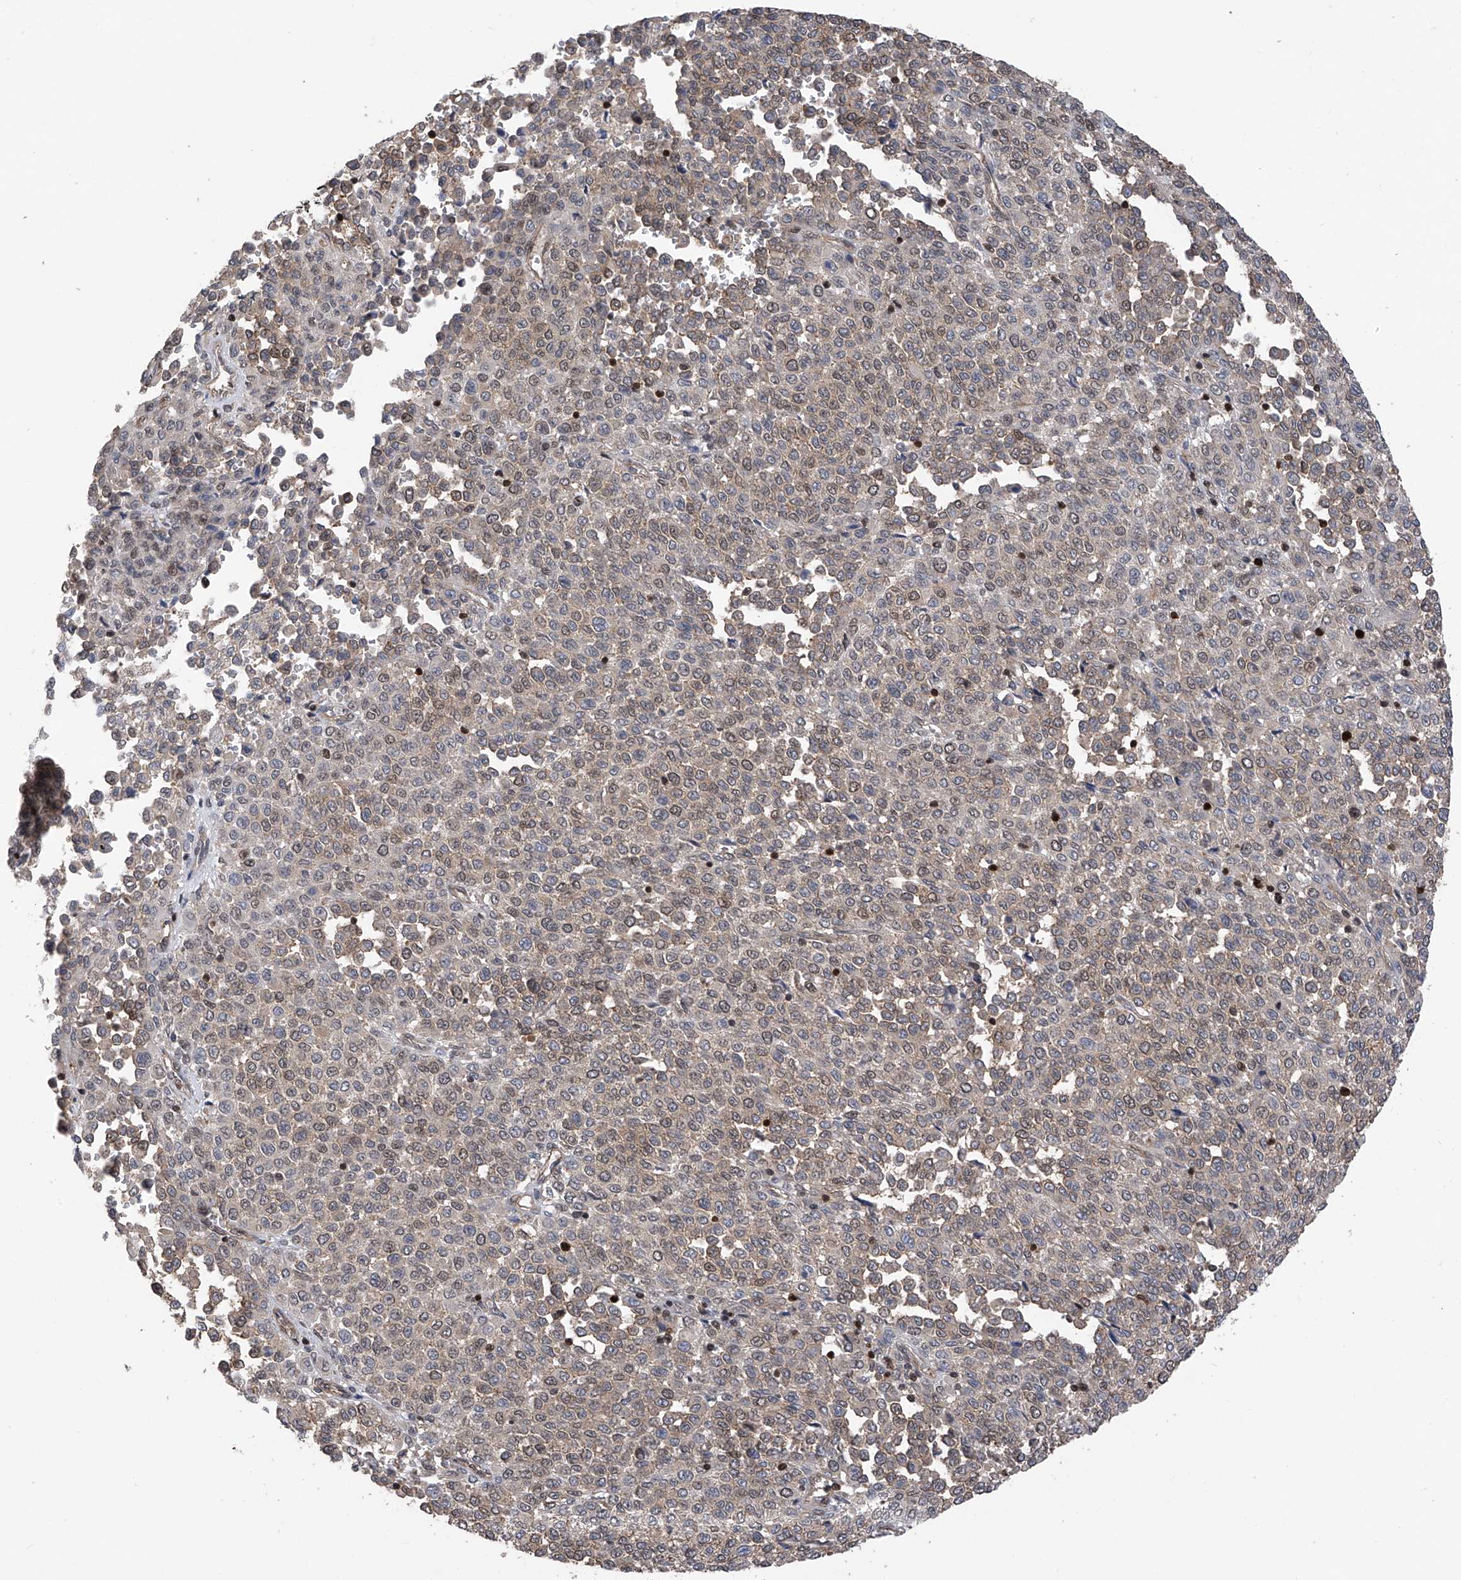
{"staining": {"intensity": "negative", "quantity": "none", "location": "none"}, "tissue": "melanoma", "cell_type": "Tumor cells", "image_type": "cancer", "snomed": [{"axis": "morphology", "description": "Malignant melanoma, Metastatic site"}, {"axis": "topography", "description": "Pancreas"}], "caption": "Tumor cells are negative for protein expression in human malignant melanoma (metastatic site). The staining is performed using DAB (3,3'-diaminobenzidine) brown chromogen with nuclei counter-stained in using hematoxylin.", "gene": "DNAJC9", "patient": {"sex": "female", "age": 30}}